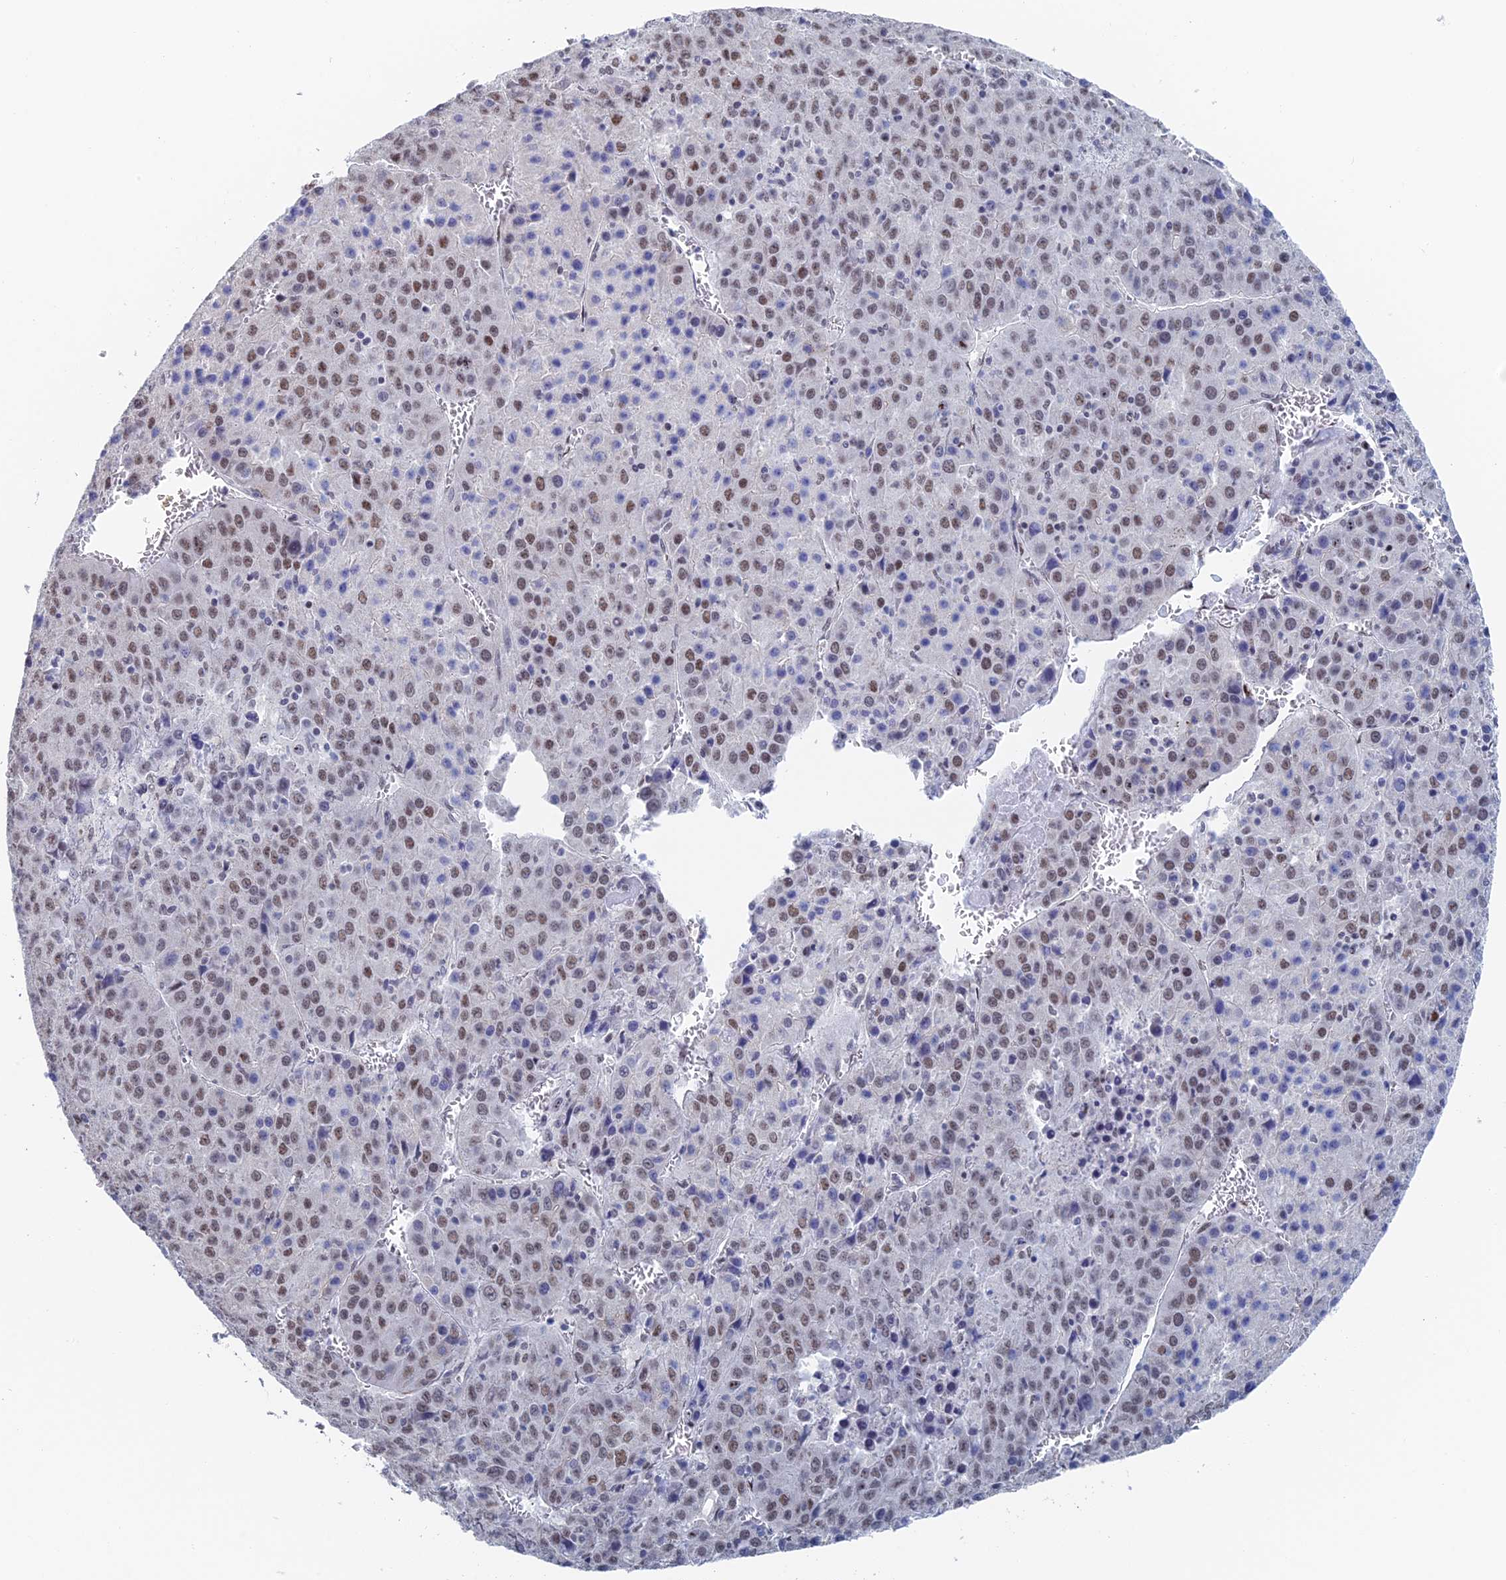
{"staining": {"intensity": "moderate", "quantity": "25%-75%", "location": "nuclear"}, "tissue": "liver cancer", "cell_type": "Tumor cells", "image_type": "cancer", "snomed": [{"axis": "morphology", "description": "Carcinoma, Hepatocellular, NOS"}, {"axis": "topography", "description": "Liver"}], "caption": "This histopathology image exhibits immunohistochemistry (IHC) staining of hepatocellular carcinoma (liver), with medium moderate nuclear staining in approximately 25%-75% of tumor cells.", "gene": "GMNC", "patient": {"sex": "female", "age": 53}}